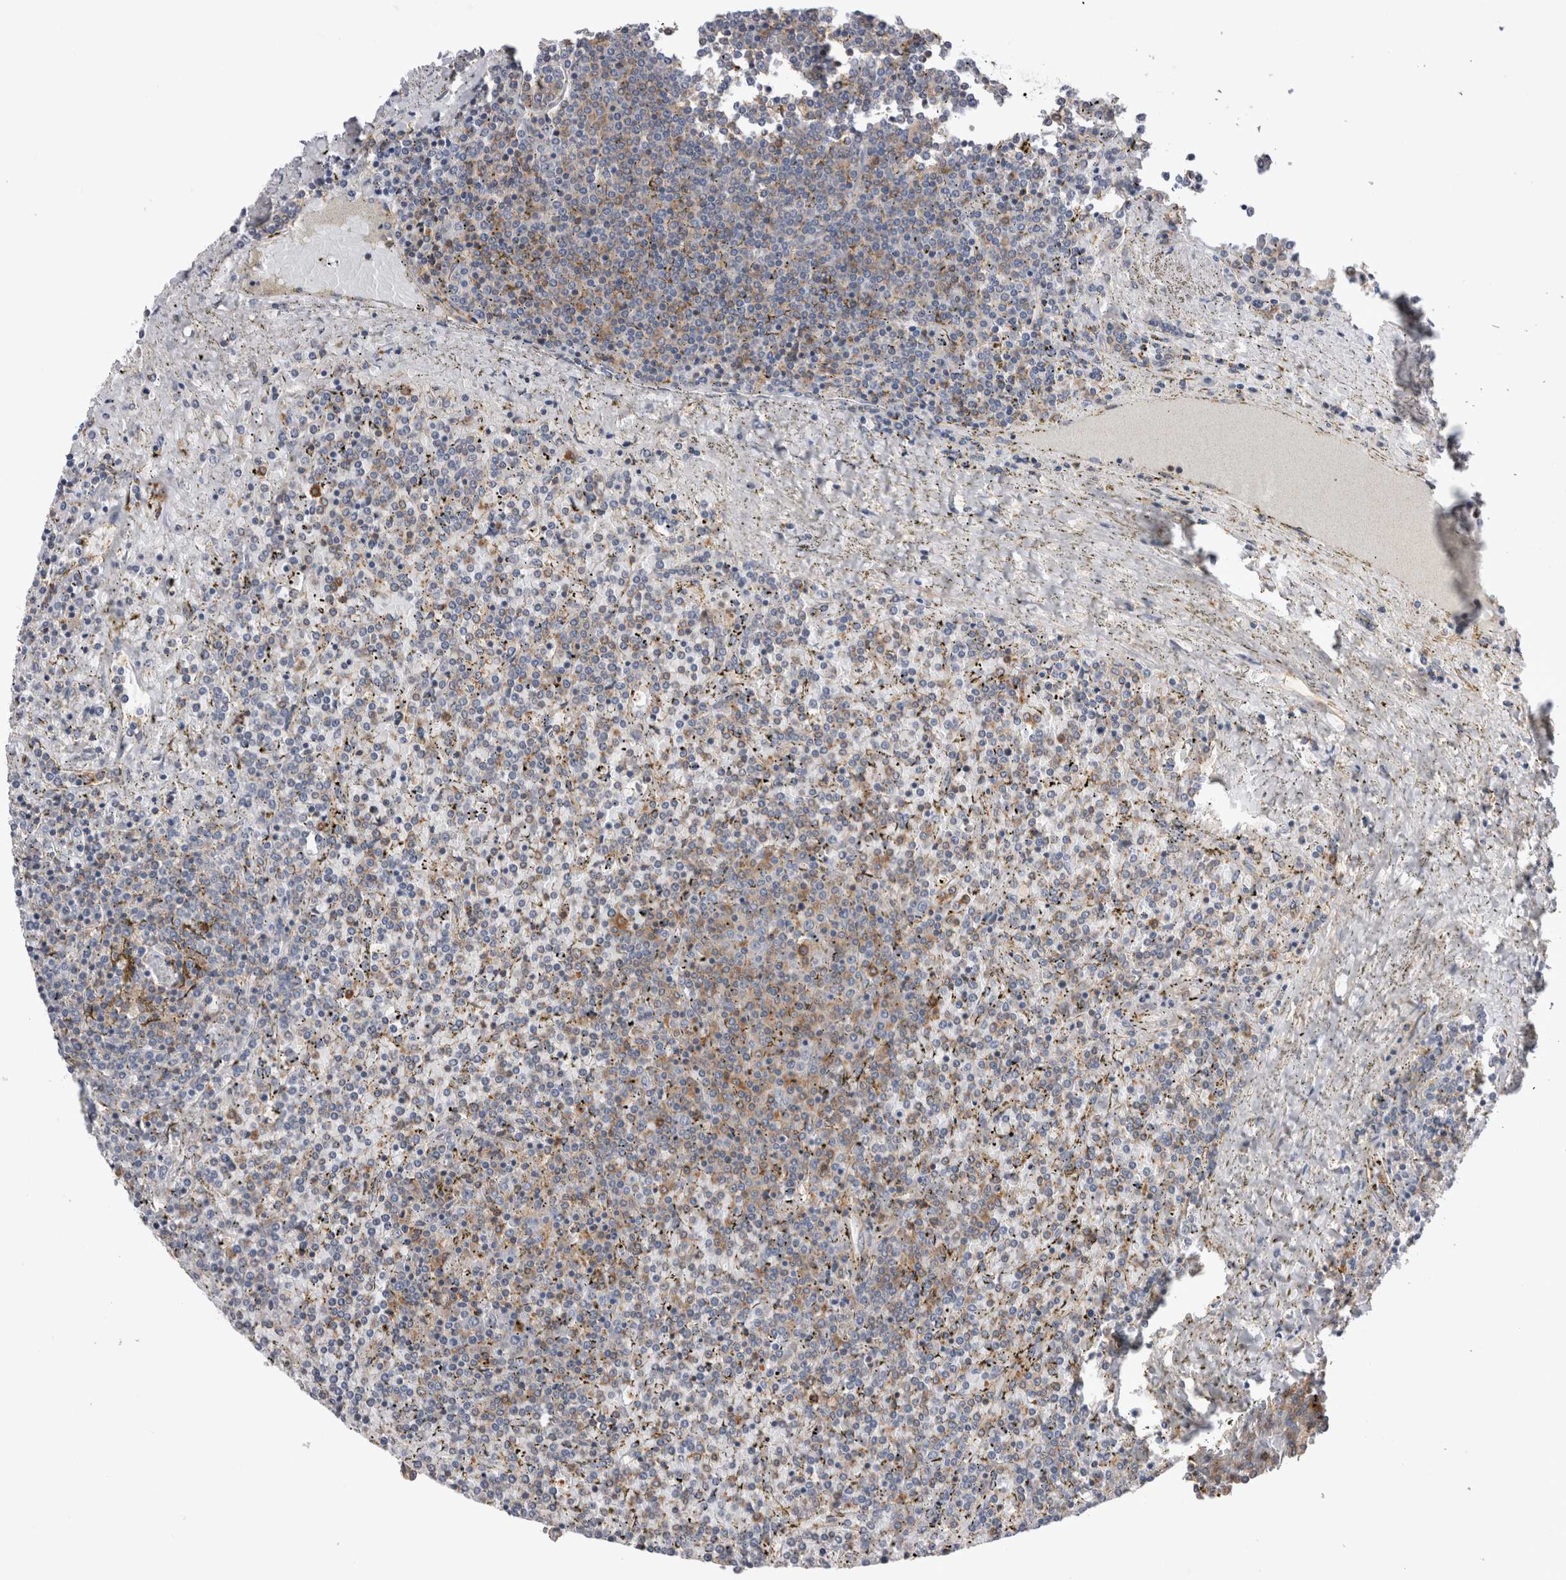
{"staining": {"intensity": "moderate", "quantity": "<25%", "location": "cytoplasmic/membranous"}, "tissue": "lymphoma", "cell_type": "Tumor cells", "image_type": "cancer", "snomed": [{"axis": "morphology", "description": "Malignant lymphoma, non-Hodgkin's type, Low grade"}, {"axis": "topography", "description": "Spleen"}], "caption": "A brown stain shows moderate cytoplasmic/membranous positivity of a protein in human lymphoma tumor cells.", "gene": "RAB11FIP1", "patient": {"sex": "female", "age": 19}}